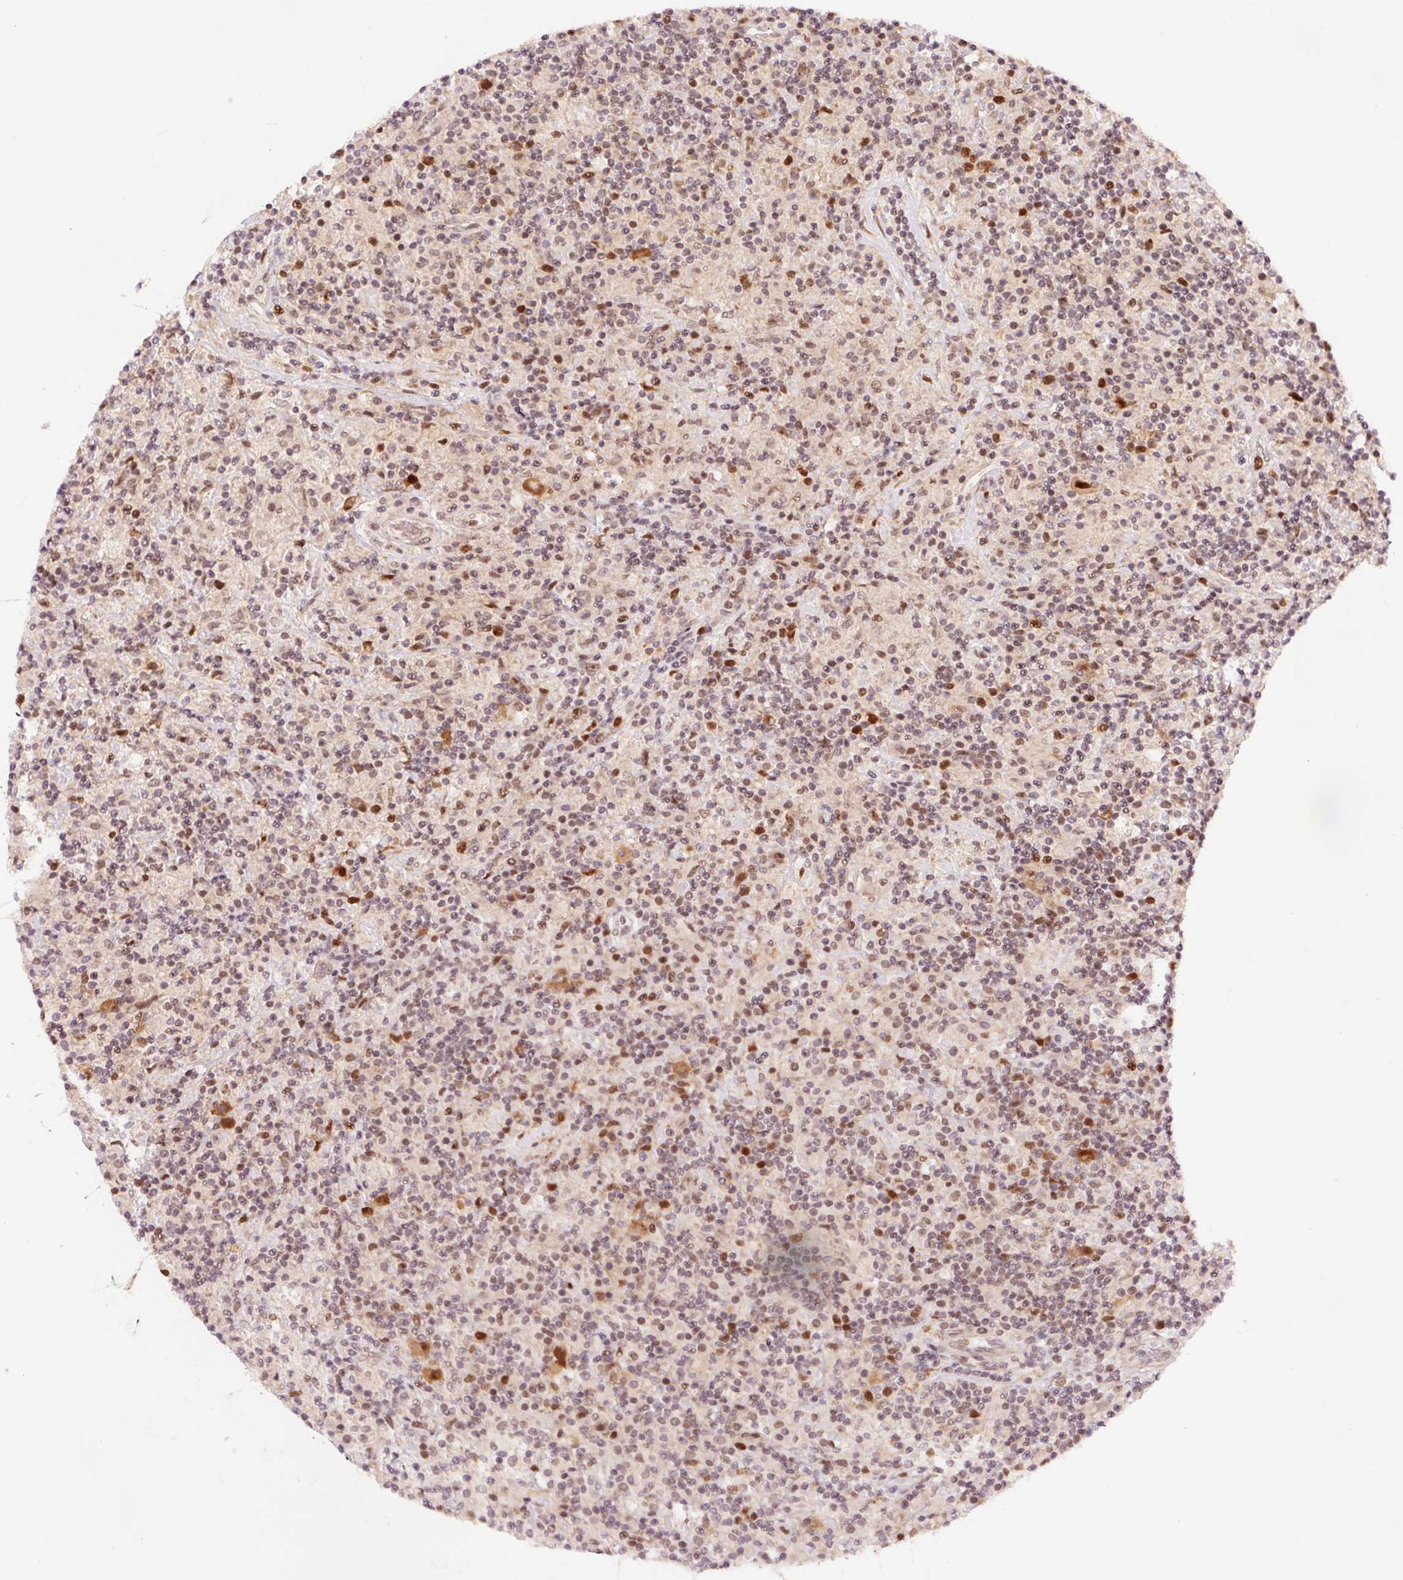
{"staining": {"intensity": "moderate", "quantity": ">75%", "location": "cytoplasmic/membranous,nuclear"}, "tissue": "lymphoma", "cell_type": "Tumor cells", "image_type": "cancer", "snomed": [{"axis": "morphology", "description": "Hodgkin's disease, NOS"}, {"axis": "topography", "description": "Lymph node"}], "caption": "Tumor cells demonstrate medium levels of moderate cytoplasmic/membranous and nuclear positivity in approximately >75% of cells in lymphoma. (IHC, brightfield microscopy, high magnification).", "gene": "RFC4", "patient": {"sex": "male", "age": 70}}